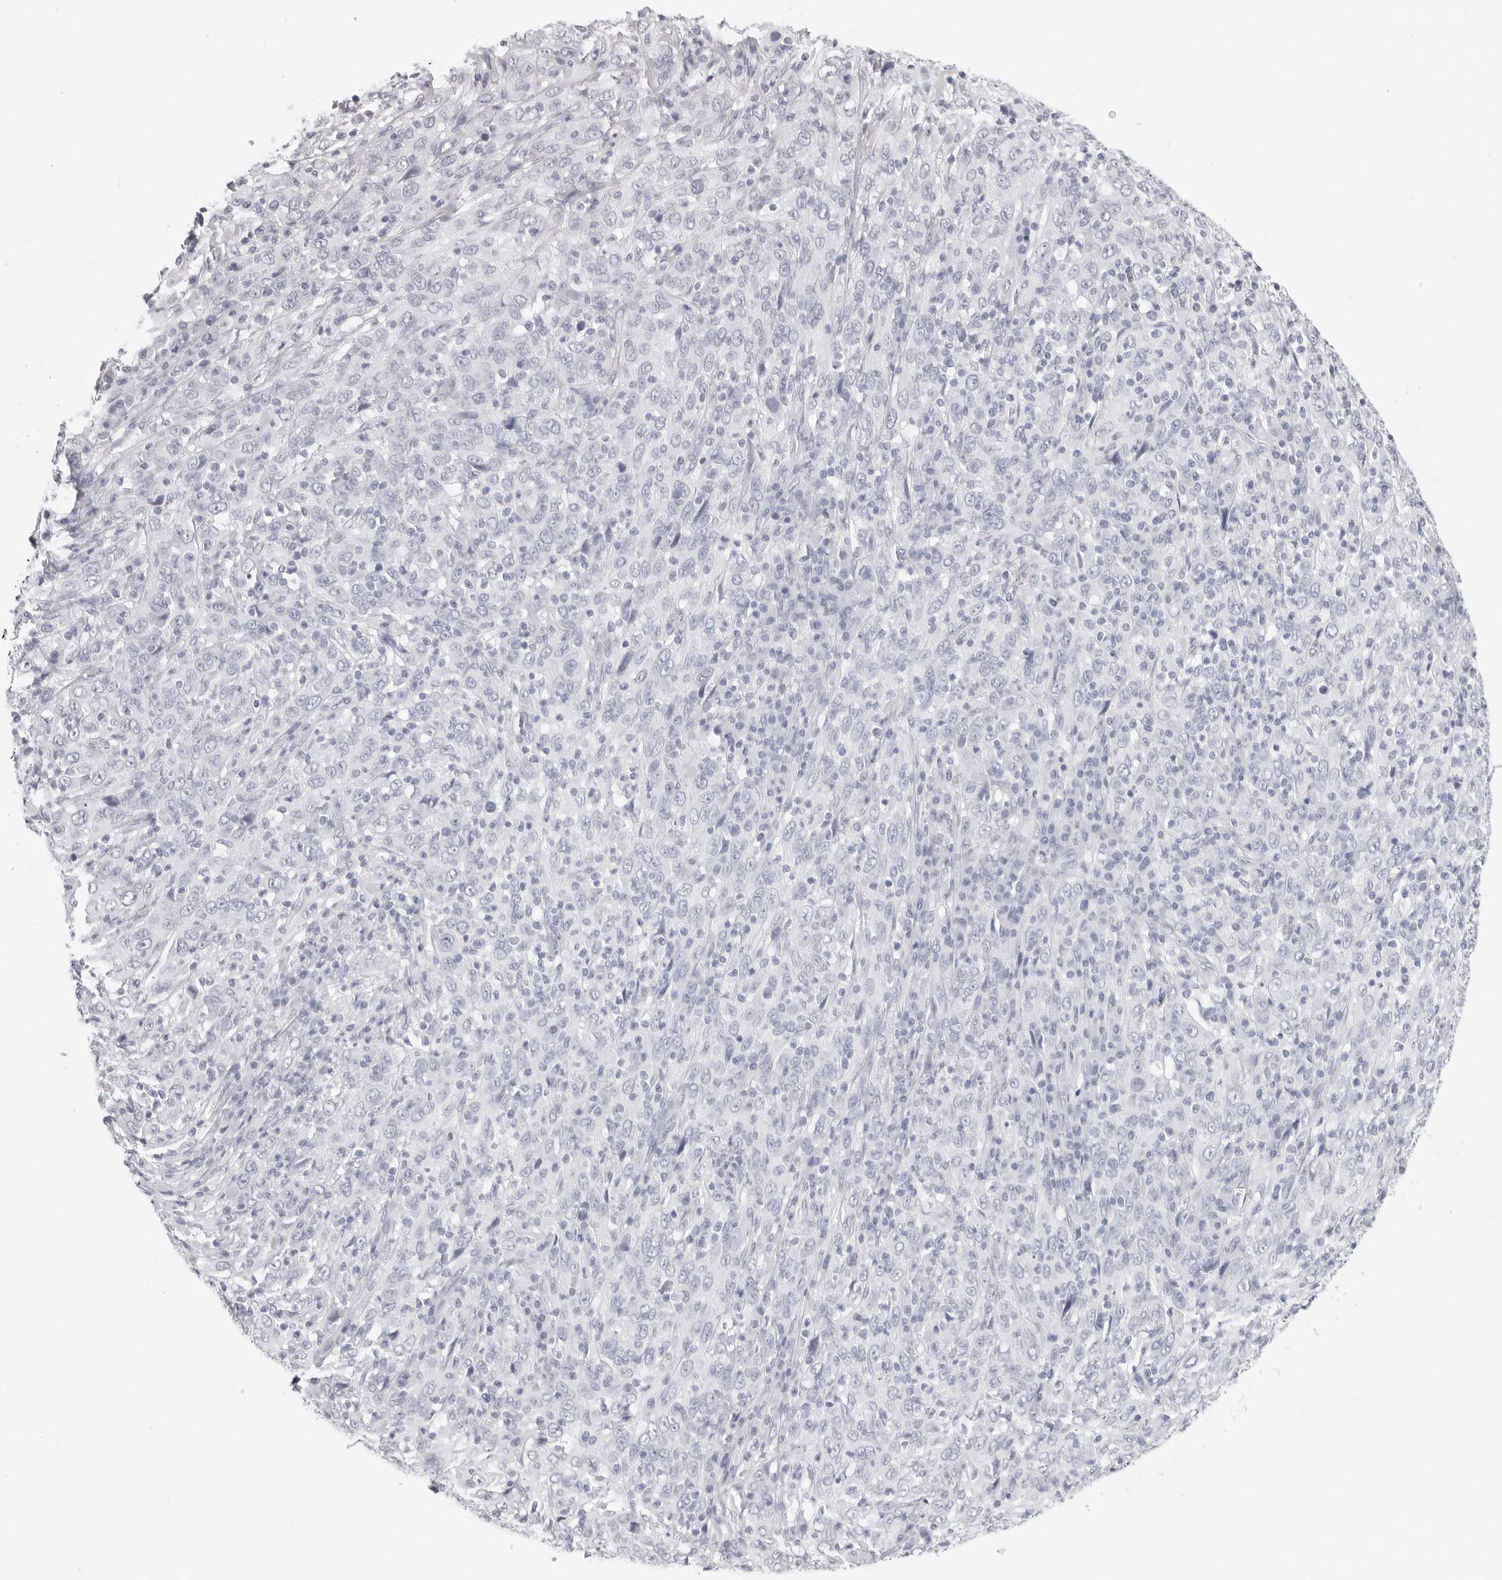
{"staining": {"intensity": "negative", "quantity": "none", "location": "none"}, "tissue": "cervical cancer", "cell_type": "Tumor cells", "image_type": "cancer", "snomed": [{"axis": "morphology", "description": "Squamous cell carcinoma, NOS"}, {"axis": "topography", "description": "Cervix"}], "caption": "The histopathology image demonstrates no staining of tumor cells in squamous cell carcinoma (cervical).", "gene": "AGMAT", "patient": {"sex": "female", "age": 46}}